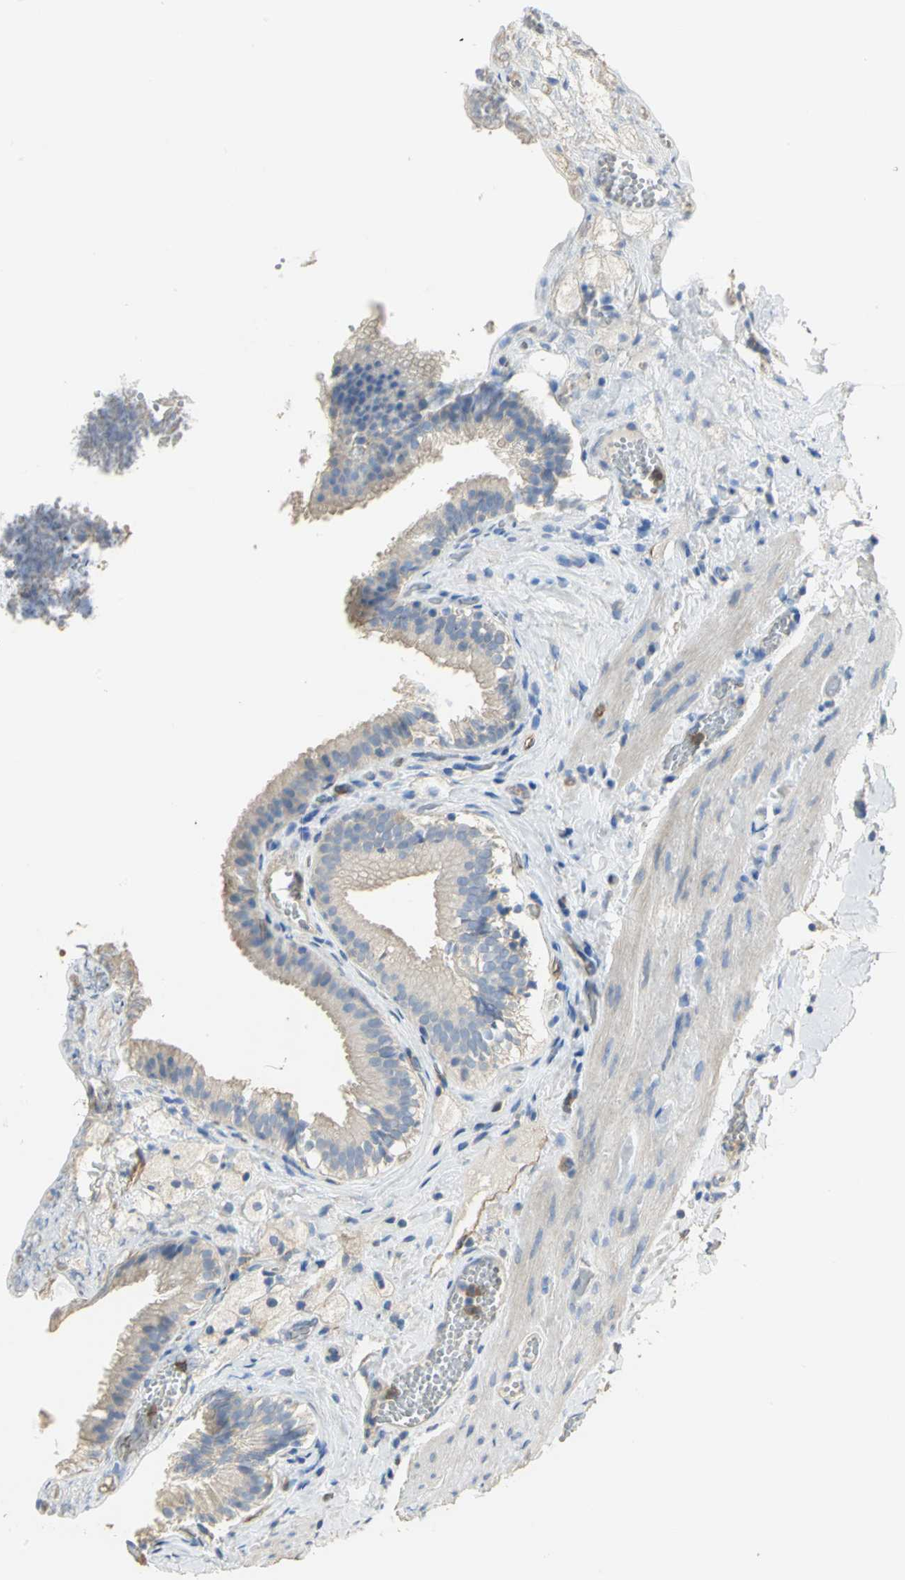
{"staining": {"intensity": "weak", "quantity": ">75%", "location": "cytoplasmic/membranous"}, "tissue": "gallbladder", "cell_type": "Glandular cells", "image_type": "normal", "snomed": [{"axis": "morphology", "description": "Normal tissue, NOS"}, {"axis": "topography", "description": "Gallbladder"}], "caption": "Brown immunohistochemical staining in unremarkable gallbladder displays weak cytoplasmic/membranous positivity in approximately >75% of glandular cells. The staining was performed using DAB (3,3'-diaminobenzidine), with brown indicating positive protein expression. Nuclei are stained blue with hematoxylin.", "gene": "DLGAP5", "patient": {"sex": "female", "age": 24}}